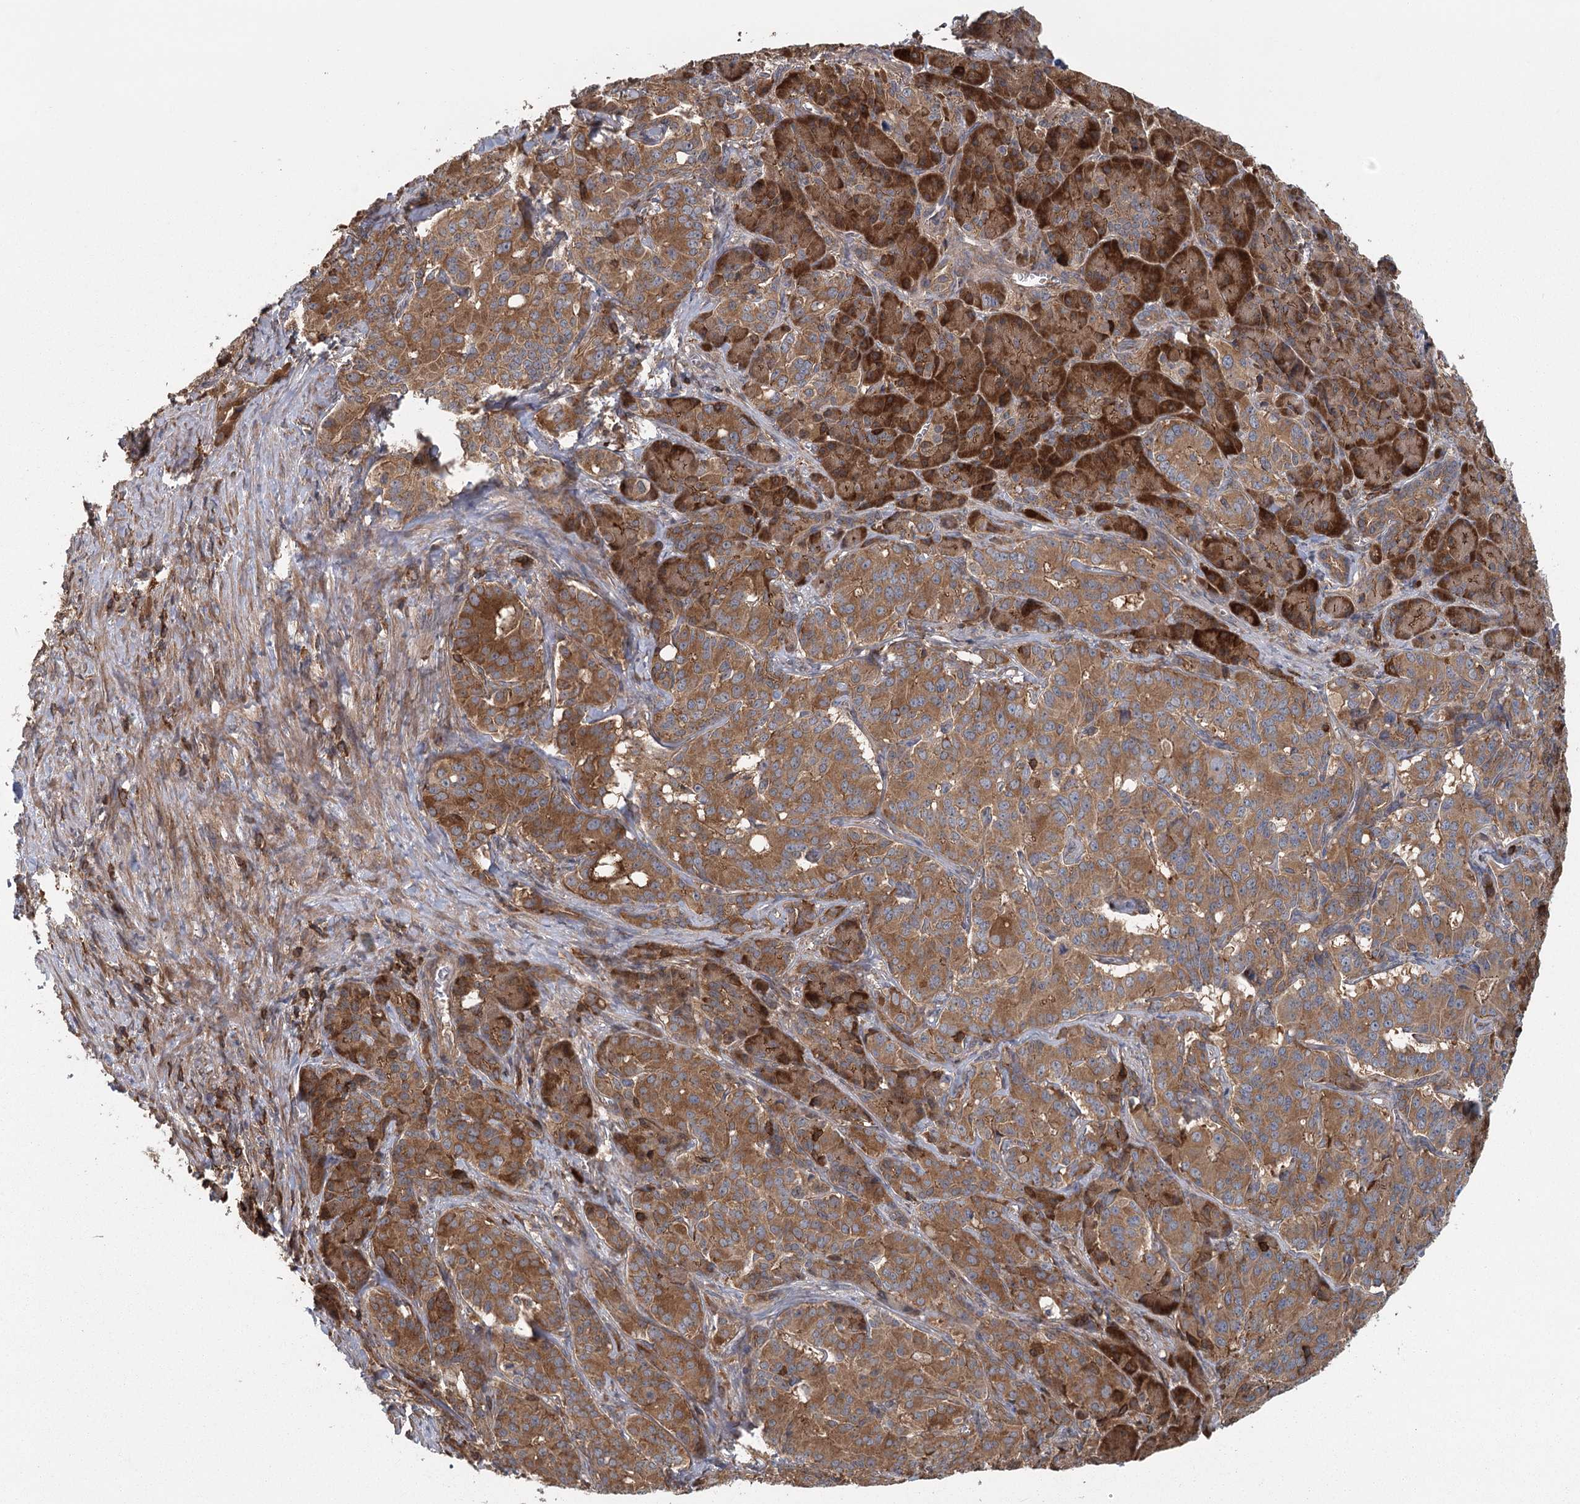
{"staining": {"intensity": "moderate", "quantity": ">75%", "location": "cytoplasmic/membranous"}, "tissue": "pancreatic cancer", "cell_type": "Tumor cells", "image_type": "cancer", "snomed": [{"axis": "morphology", "description": "Adenocarcinoma, NOS"}, {"axis": "topography", "description": "Pancreas"}], "caption": "DAB (3,3'-diaminobenzidine) immunohistochemical staining of pancreatic cancer (adenocarcinoma) displays moderate cytoplasmic/membranous protein expression in about >75% of tumor cells.", "gene": "PLEKHA7", "patient": {"sex": "female", "age": 74}}